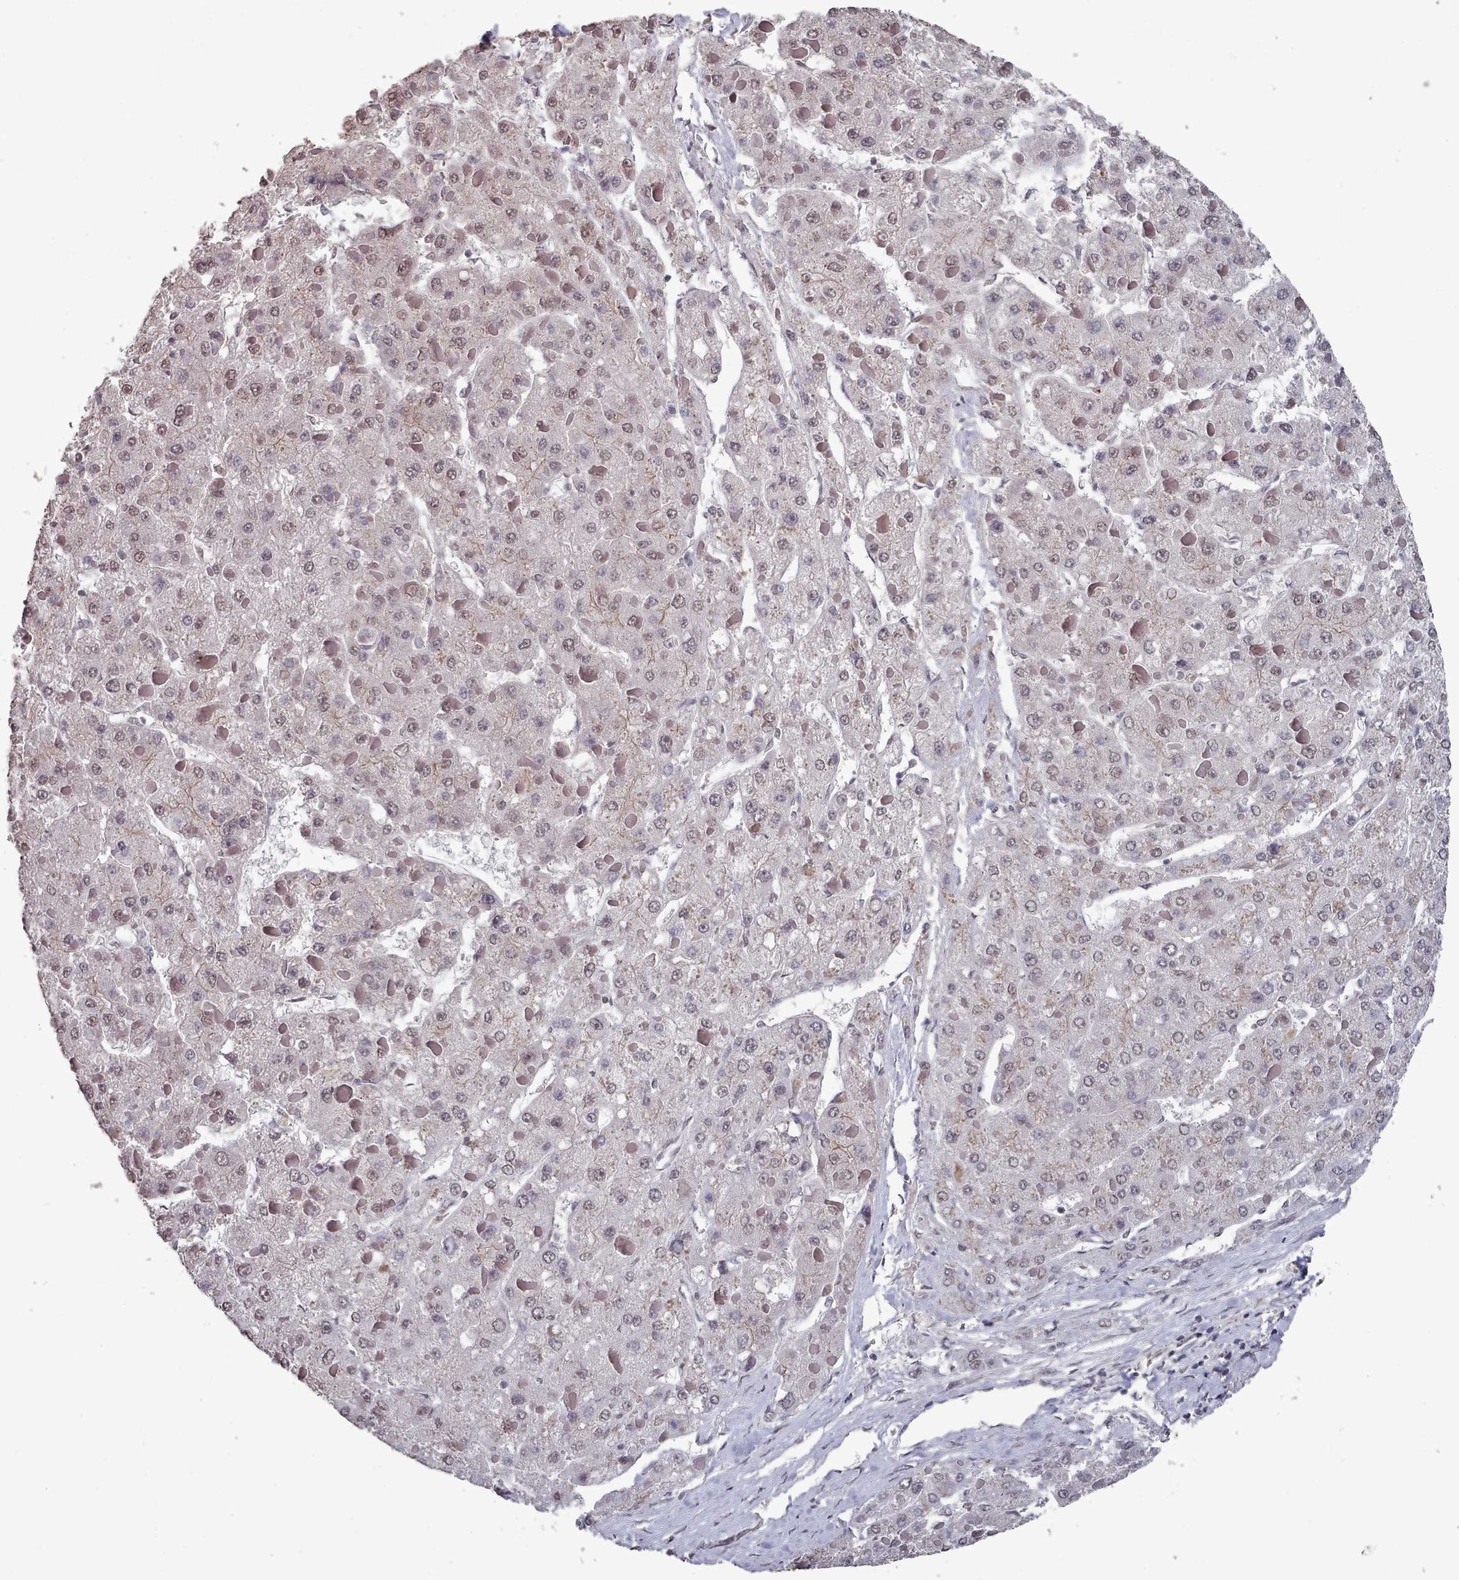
{"staining": {"intensity": "weak", "quantity": "25%-75%", "location": "nuclear"}, "tissue": "liver cancer", "cell_type": "Tumor cells", "image_type": "cancer", "snomed": [{"axis": "morphology", "description": "Carcinoma, Hepatocellular, NOS"}, {"axis": "topography", "description": "Liver"}], "caption": "This image displays hepatocellular carcinoma (liver) stained with immunohistochemistry to label a protein in brown. The nuclear of tumor cells show weak positivity for the protein. Nuclei are counter-stained blue.", "gene": "PNRC2", "patient": {"sex": "female", "age": 73}}